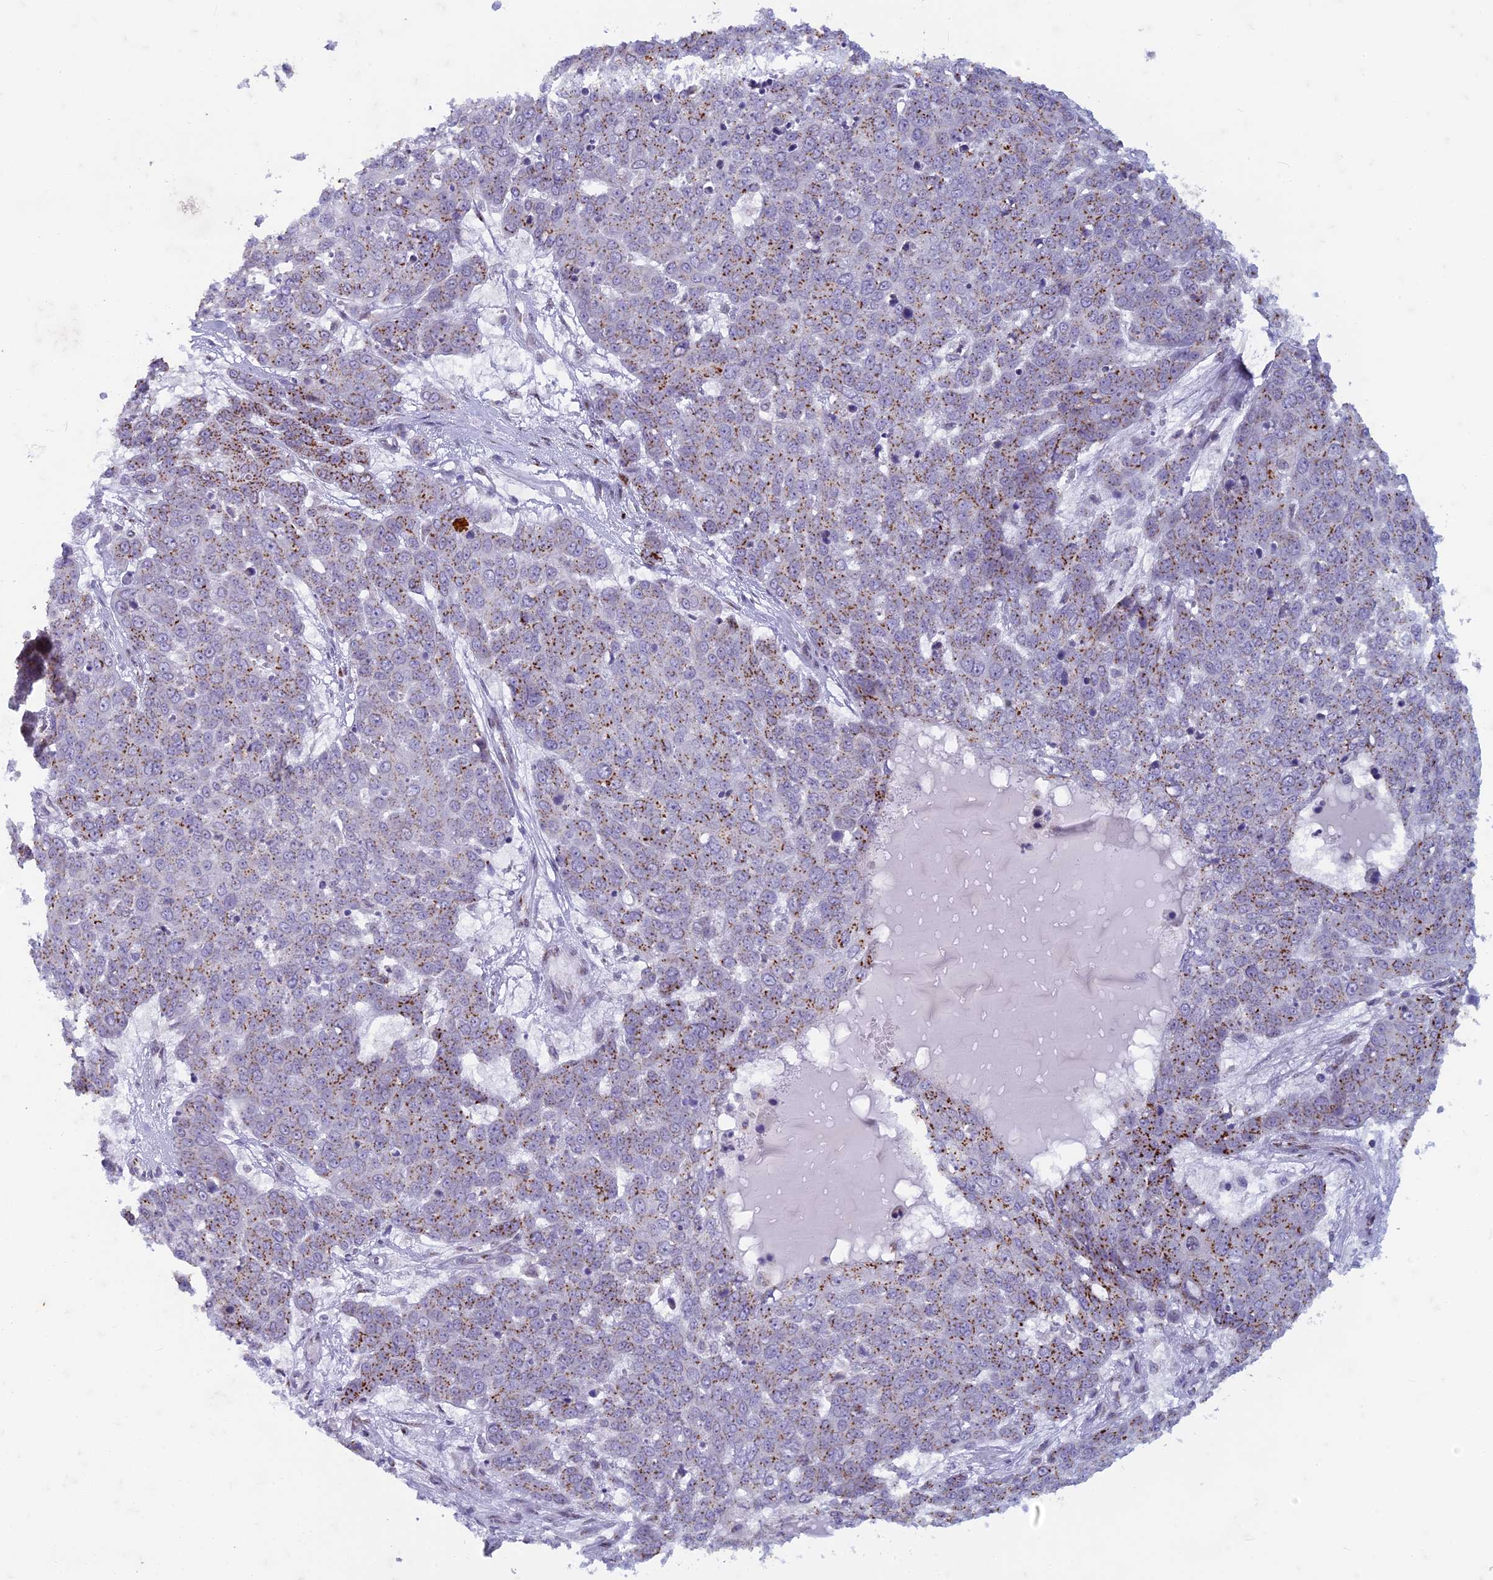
{"staining": {"intensity": "moderate", "quantity": "25%-75%", "location": "cytoplasmic/membranous"}, "tissue": "skin cancer", "cell_type": "Tumor cells", "image_type": "cancer", "snomed": [{"axis": "morphology", "description": "Squamous cell carcinoma, NOS"}, {"axis": "topography", "description": "Skin"}], "caption": "Protein expression analysis of skin squamous cell carcinoma shows moderate cytoplasmic/membranous positivity in approximately 25%-75% of tumor cells.", "gene": "FAM3C", "patient": {"sex": "male", "age": 71}}